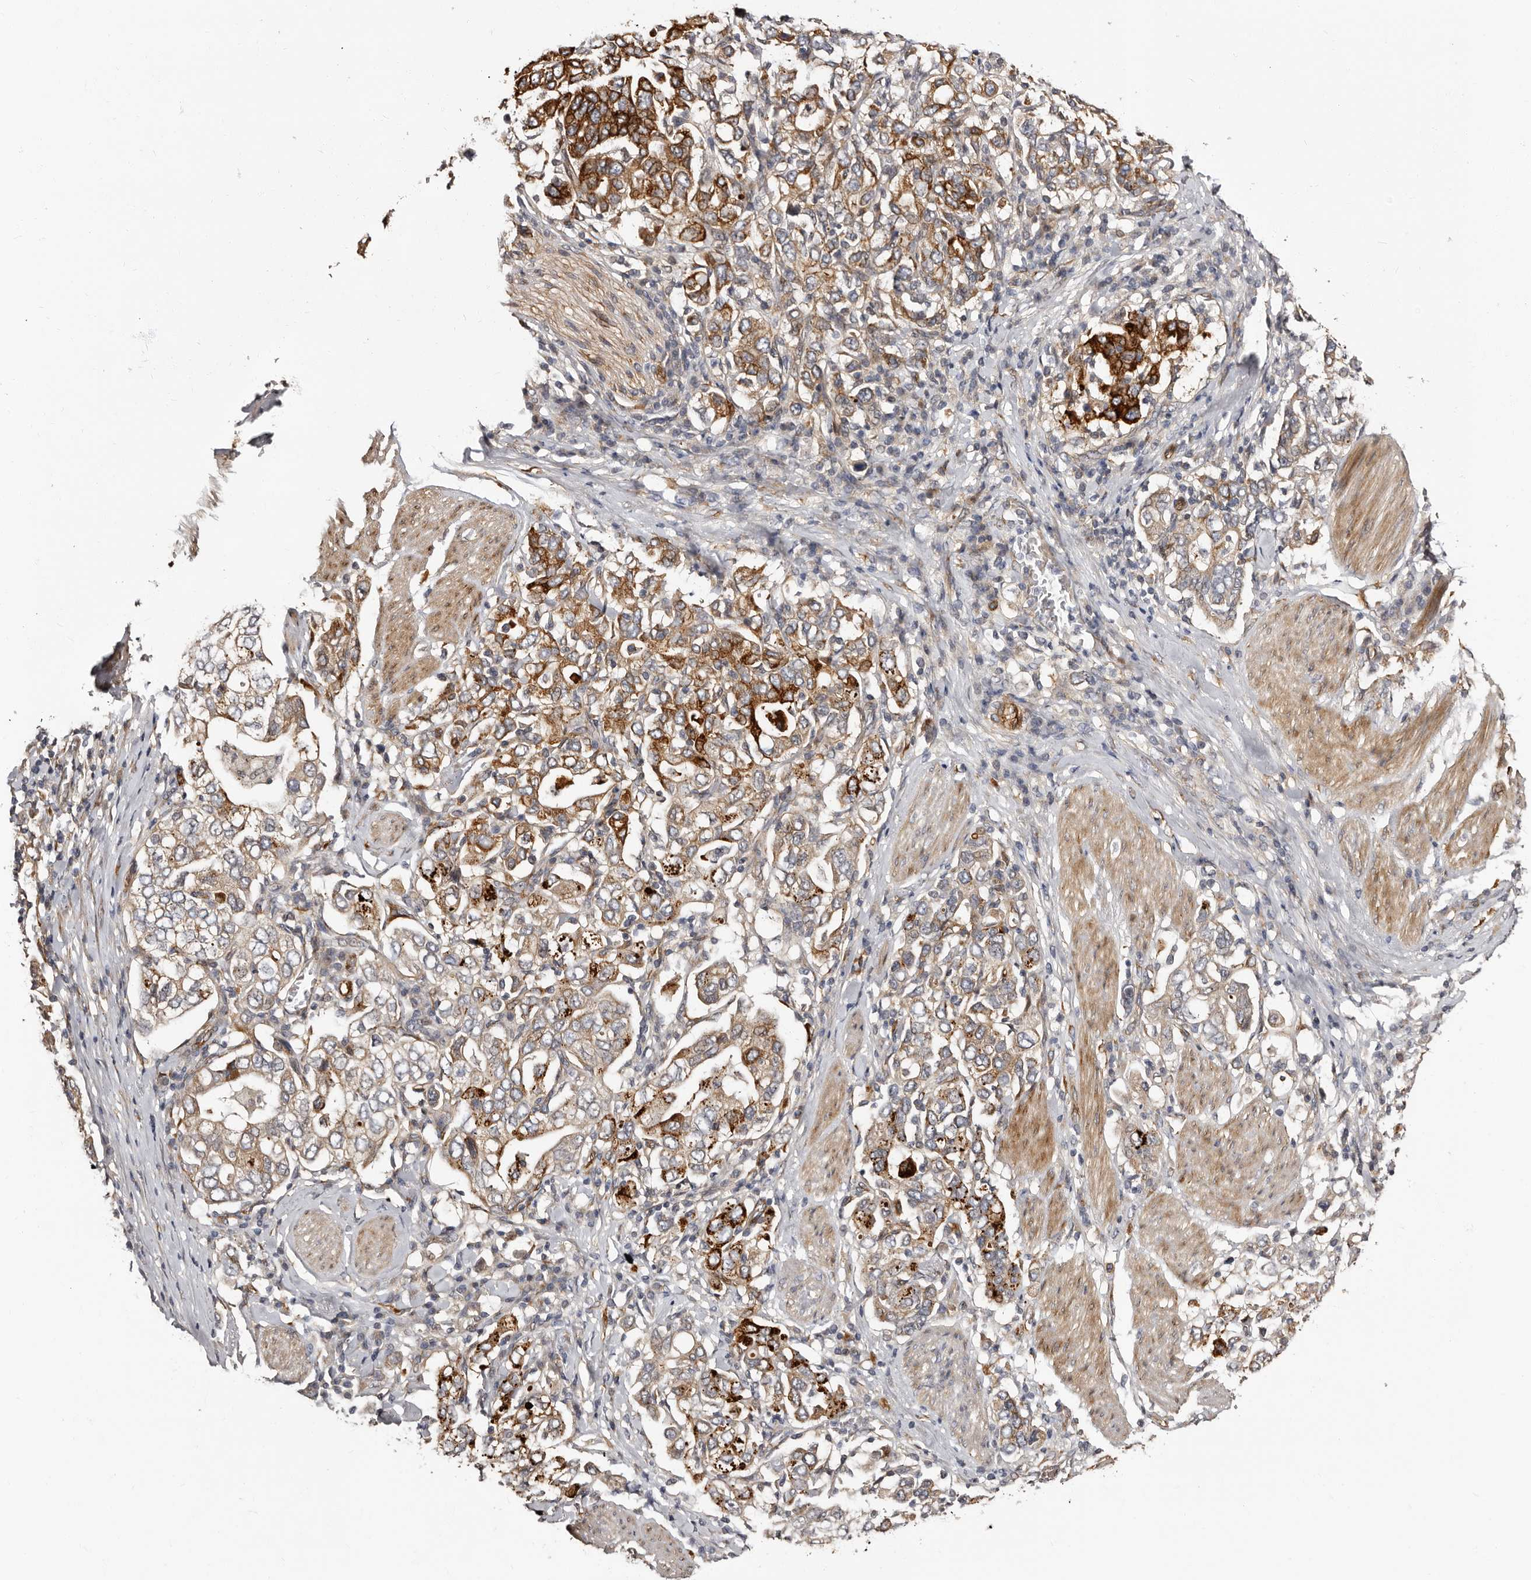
{"staining": {"intensity": "strong", "quantity": ">75%", "location": "cytoplasmic/membranous"}, "tissue": "stomach cancer", "cell_type": "Tumor cells", "image_type": "cancer", "snomed": [{"axis": "morphology", "description": "Adenocarcinoma, NOS"}, {"axis": "topography", "description": "Stomach, upper"}], "caption": "Immunohistochemical staining of human stomach adenocarcinoma displays strong cytoplasmic/membranous protein expression in about >75% of tumor cells.", "gene": "TBC1D22B", "patient": {"sex": "male", "age": 62}}